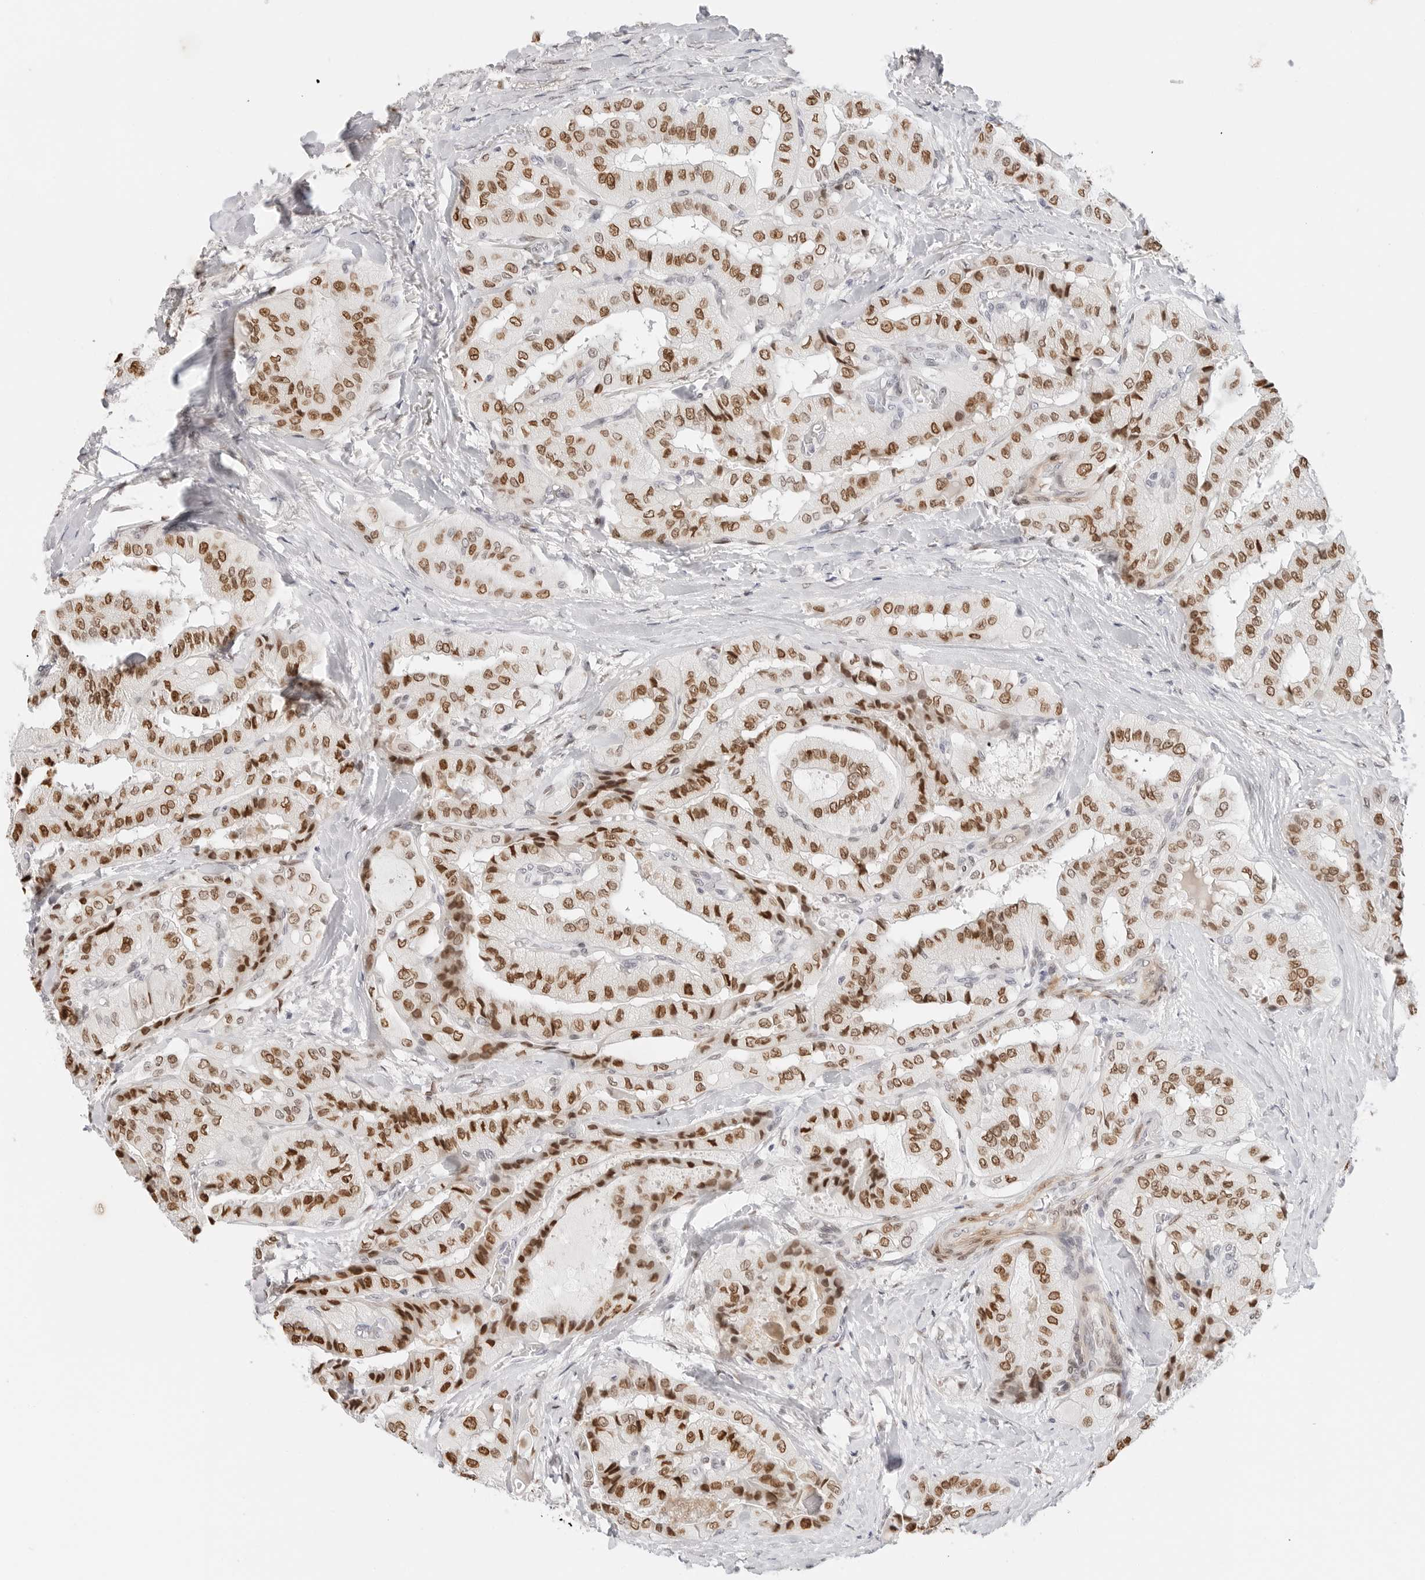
{"staining": {"intensity": "strong", "quantity": ">75%", "location": "nuclear"}, "tissue": "thyroid cancer", "cell_type": "Tumor cells", "image_type": "cancer", "snomed": [{"axis": "morphology", "description": "Papillary adenocarcinoma, NOS"}, {"axis": "topography", "description": "Thyroid gland"}], "caption": "A brown stain shows strong nuclear staining of a protein in human thyroid cancer tumor cells. (Brightfield microscopy of DAB IHC at high magnification).", "gene": "SPIDR", "patient": {"sex": "female", "age": 59}}